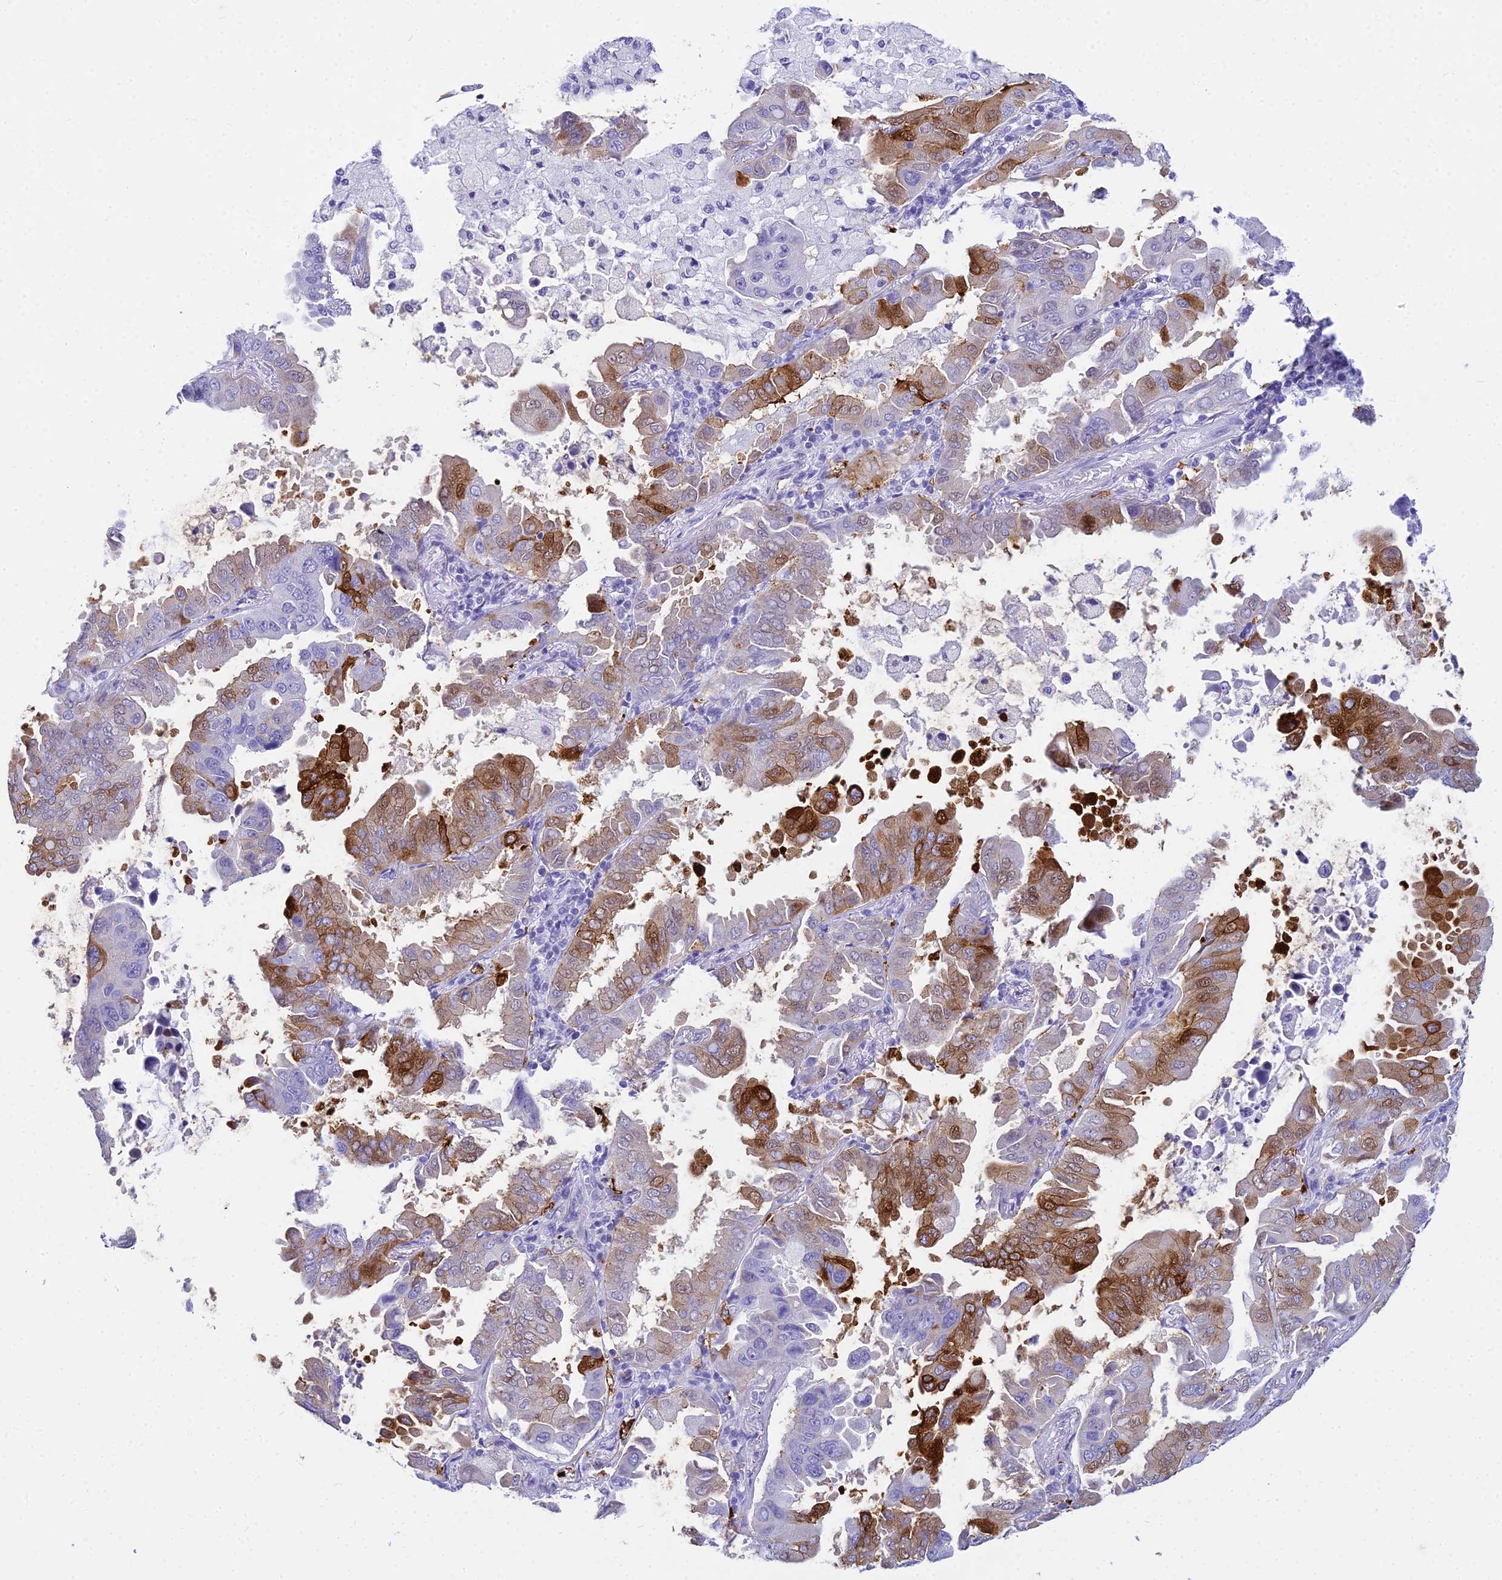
{"staining": {"intensity": "strong", "quantity": "<25%", "location": "cytoplasmic/membranous"}, "tissue": "lung cancer", "cell_type": "Tumor cells", "image_type": "cancer", "snomed": [{"axis": "morphology", "description": "Adenocarcinoma, NOS"}, {"axis": "topography", "description": "Lung"}], "caption": "A photomicrograph of adenocarcinoma (lung) stained for a protein reveals strong cytoplasmic/membranous brown staining in tumor cells.", "gene": "ZNF442", "patient": {"sex": "male", "age": 64}}